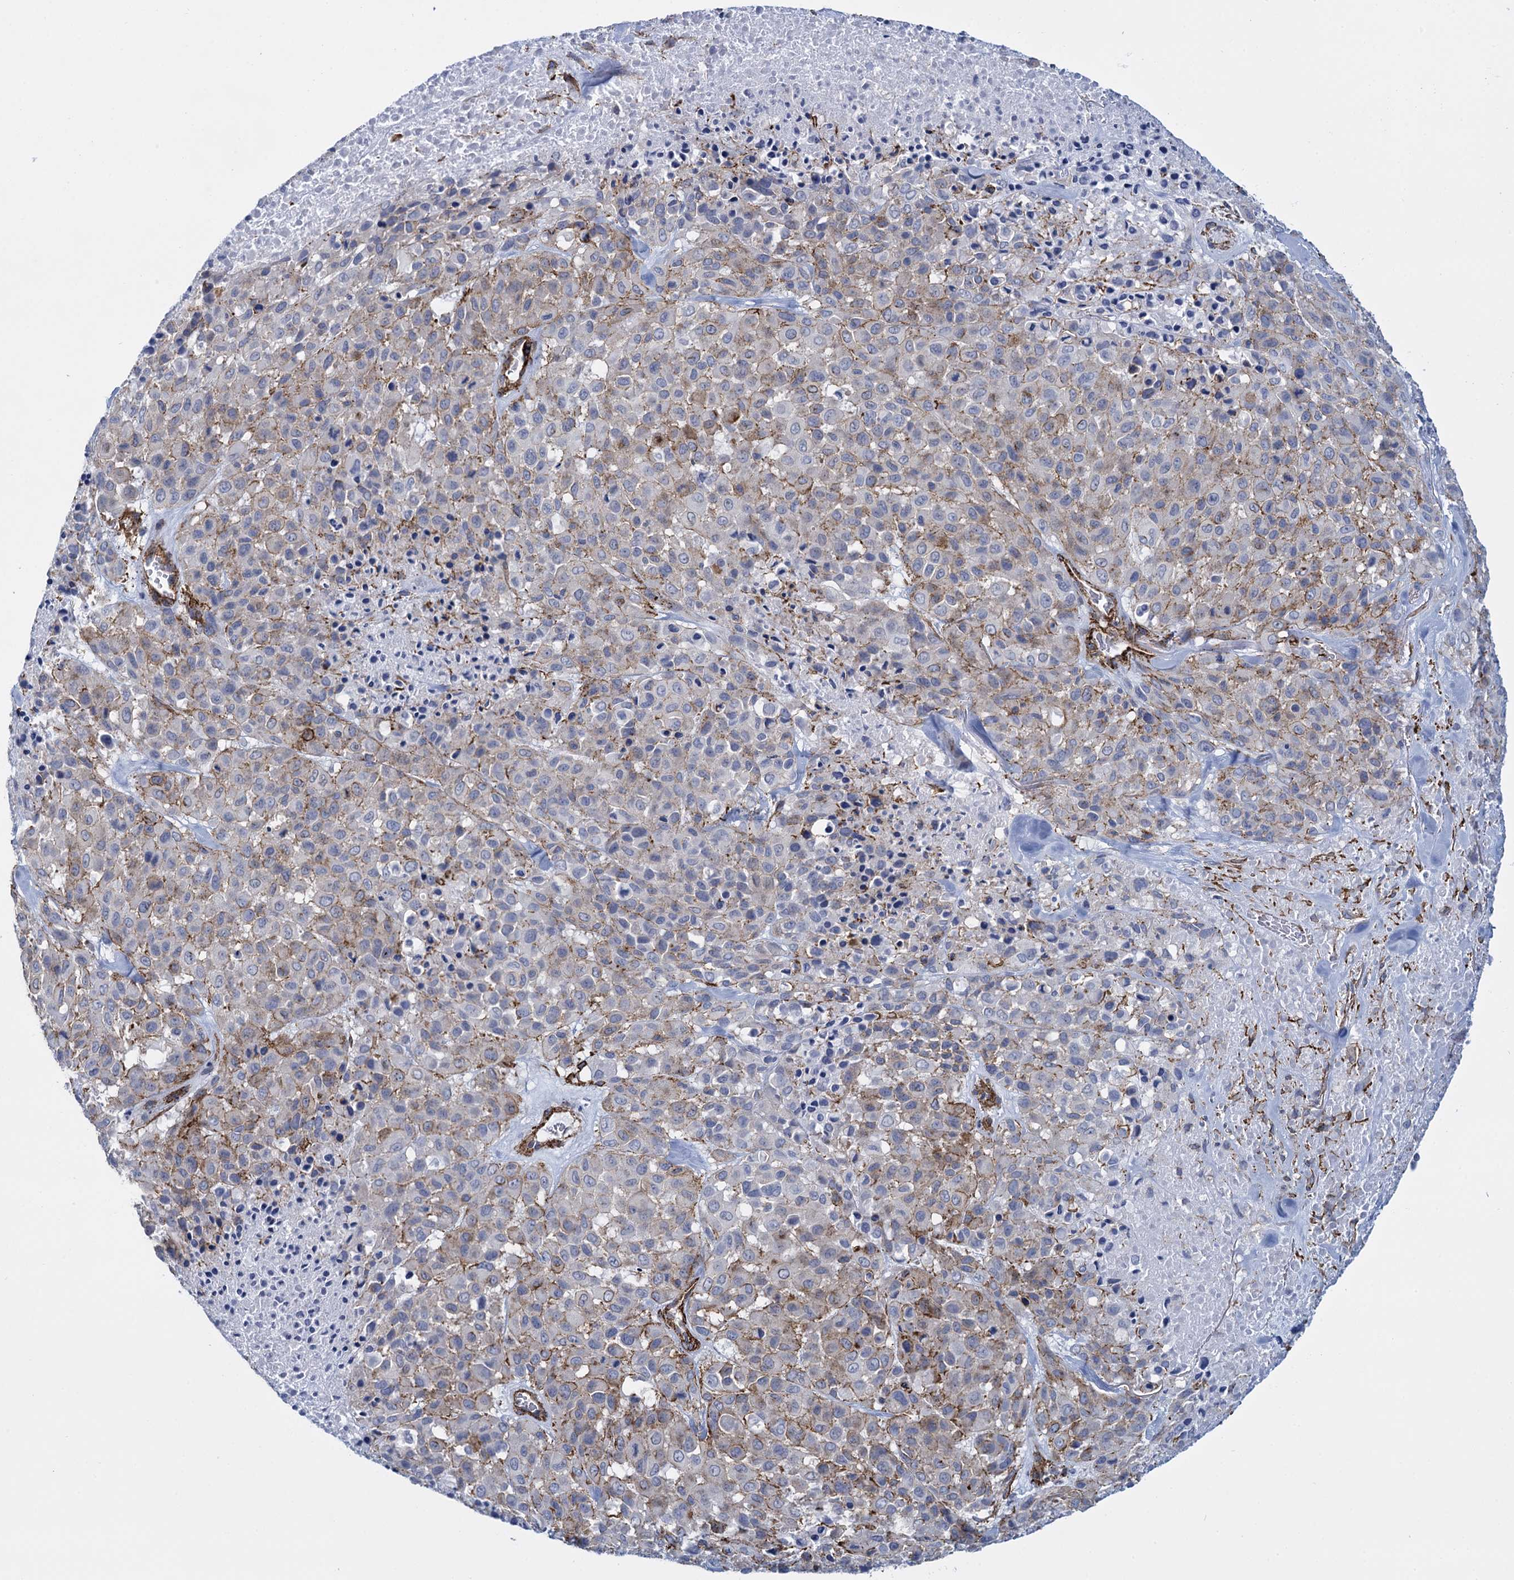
{"staining": {"intensity": "weak", "quantity": "<25%", "location": "cytoplasmic/membranous"}, "tissue": "melanoma", "cell_type": "Tumor cells", "image_type": "cancer", "snomed": [{"axis": "morphology", "description": "Malignant melanoma, Metastatic site"}, {"axis": "topography", "description": "Skin"}], "caption": "IHC histopathology image of human malignant melanoma (metastatic site) stained for a protein (brown), which exhibits no positivity in tumor cells.", "gene": "SNCG", "patient": {"sex": "female", "age": 81}}